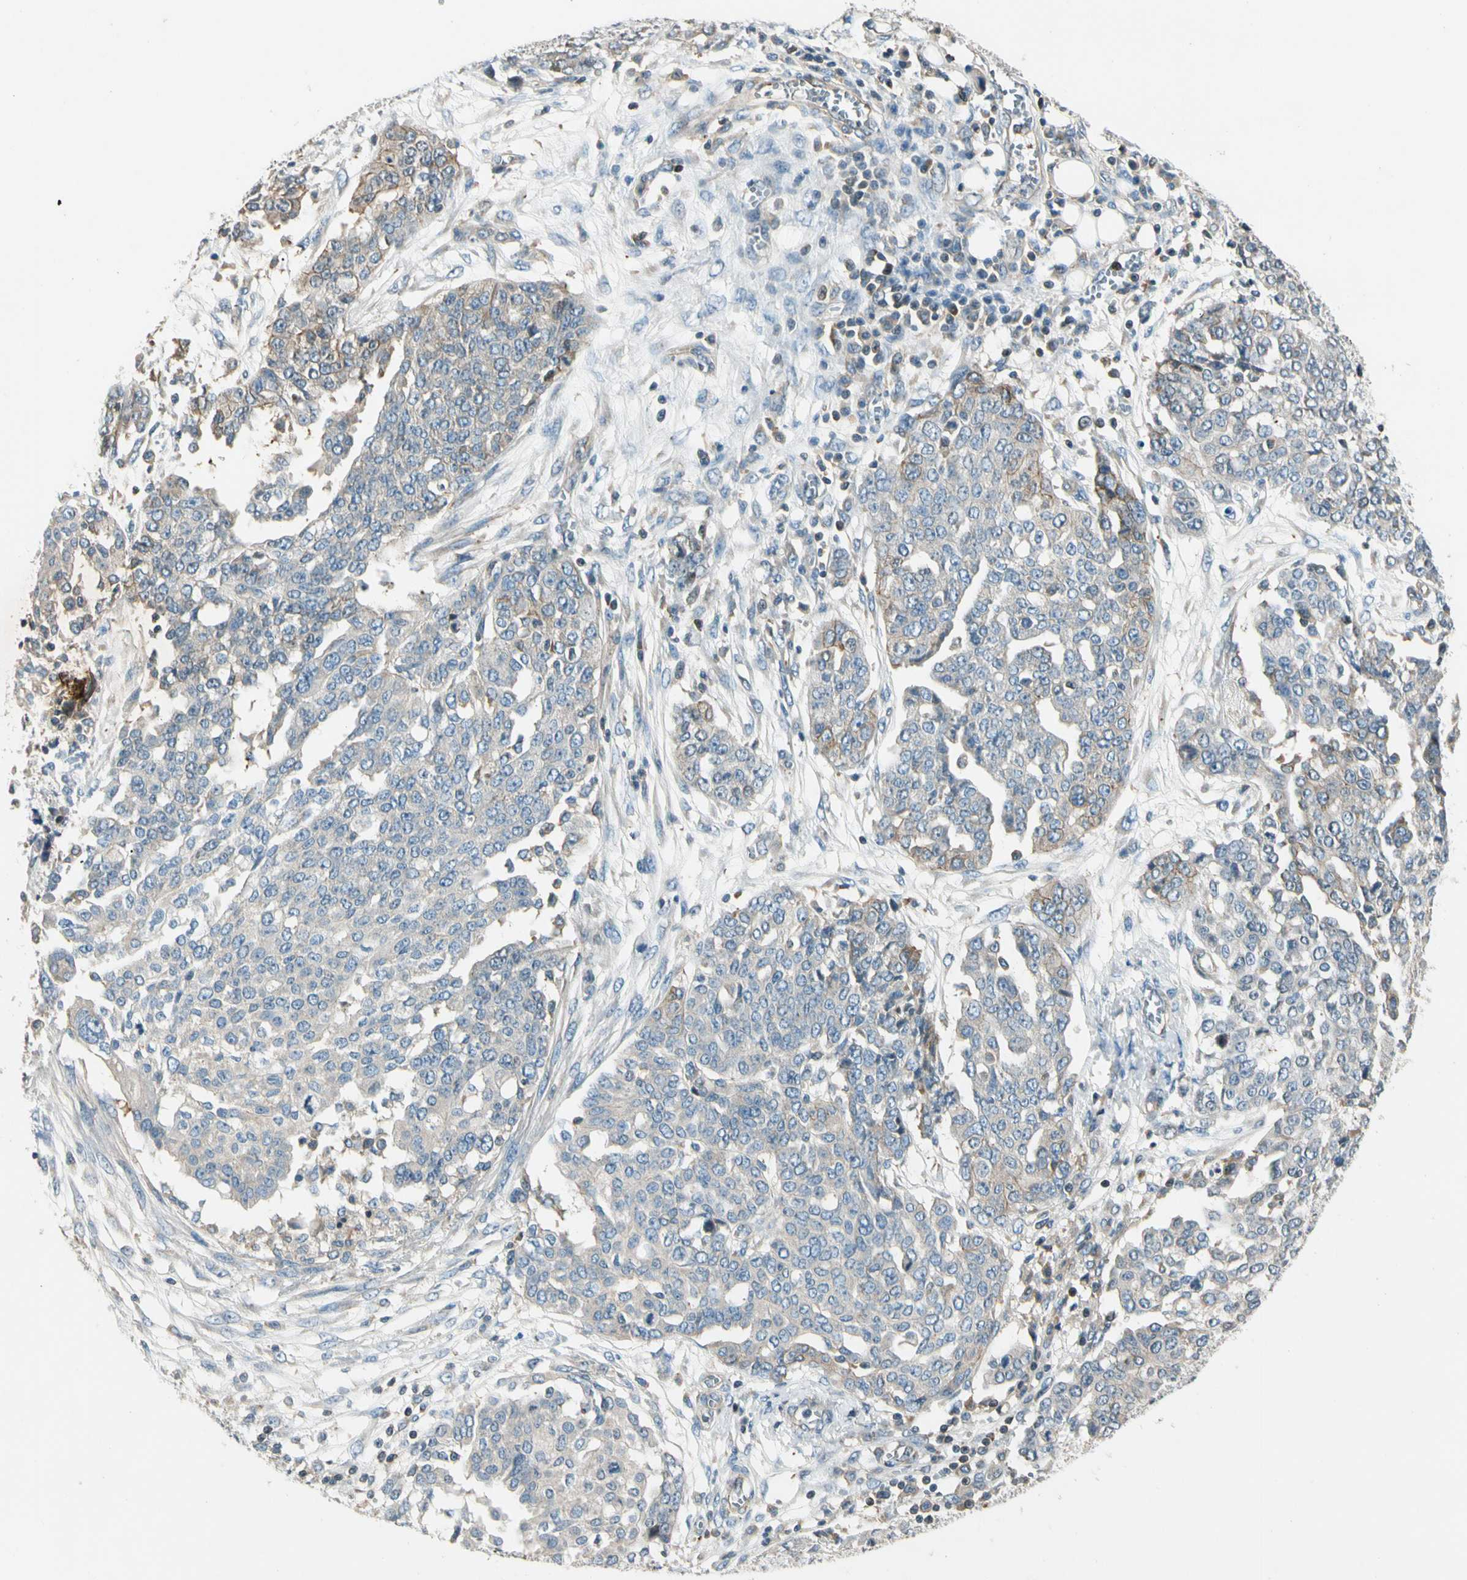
{"staining": {"intensity": "weak", "quantity": "25%-75%", "location": "cytoplasmic/membranous"}, "tissue": "ovarian cancer", "cell_type": "Tumor cells", "image_type": "cancer", "snomed": [{"axis": "morphology", "description": "Cystadenocarcinoma, serous, NOS"}, {"axis": "topography", "description": "Soft tissue"}, {"axis": "topography", "description": "Ovary"}], "caption": "Weak cytoplasmic/membranous expression for a protein is identified in approximately 25%-75% of tumor cells of ovarian cancer (serous cystadenocarcinoma) using immunohistochemistry.", "gene": "CDH6", "patient": {"sex": "female", "age": 57}}